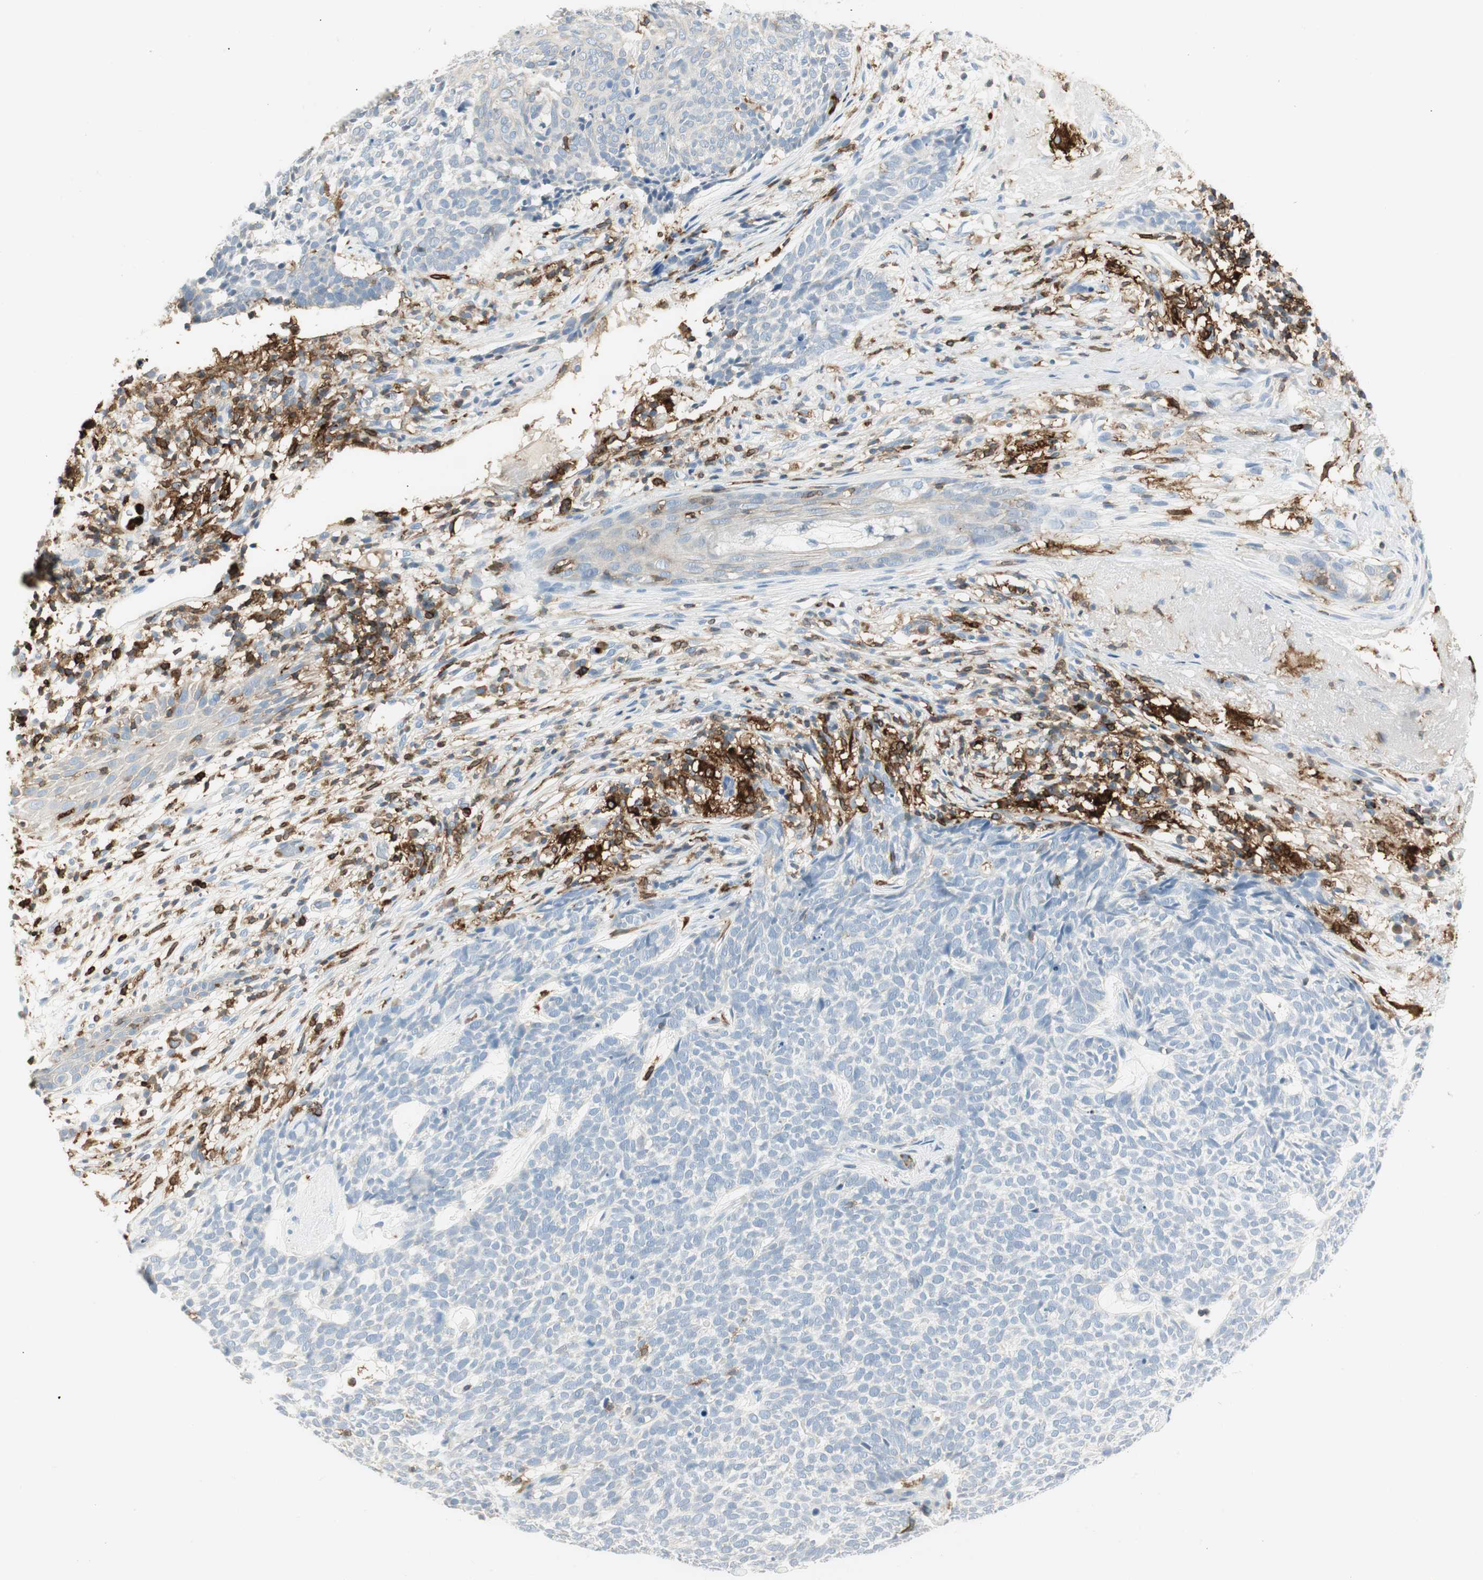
{"staining": {"intensity": "negative", "quantity": "none", "location": "none"}, "tissue": "skin cancer", "cell_type": "Tumor cells", "image_type": "cancer", "snomed": [{"axis": "morphology", "description": "Basal cell carcinoma"}, {"axis": "topography", "description": "Skin"}], "caption": "This micrograph is of skin cancer (basal cell carcinoma) stained with IHC to label a protein in brown with the nuclei are counter-stained blue. There is no expression in tumor cells.", "gene": "ITGB2", "patient": {"sex": "female", "age": 84}}